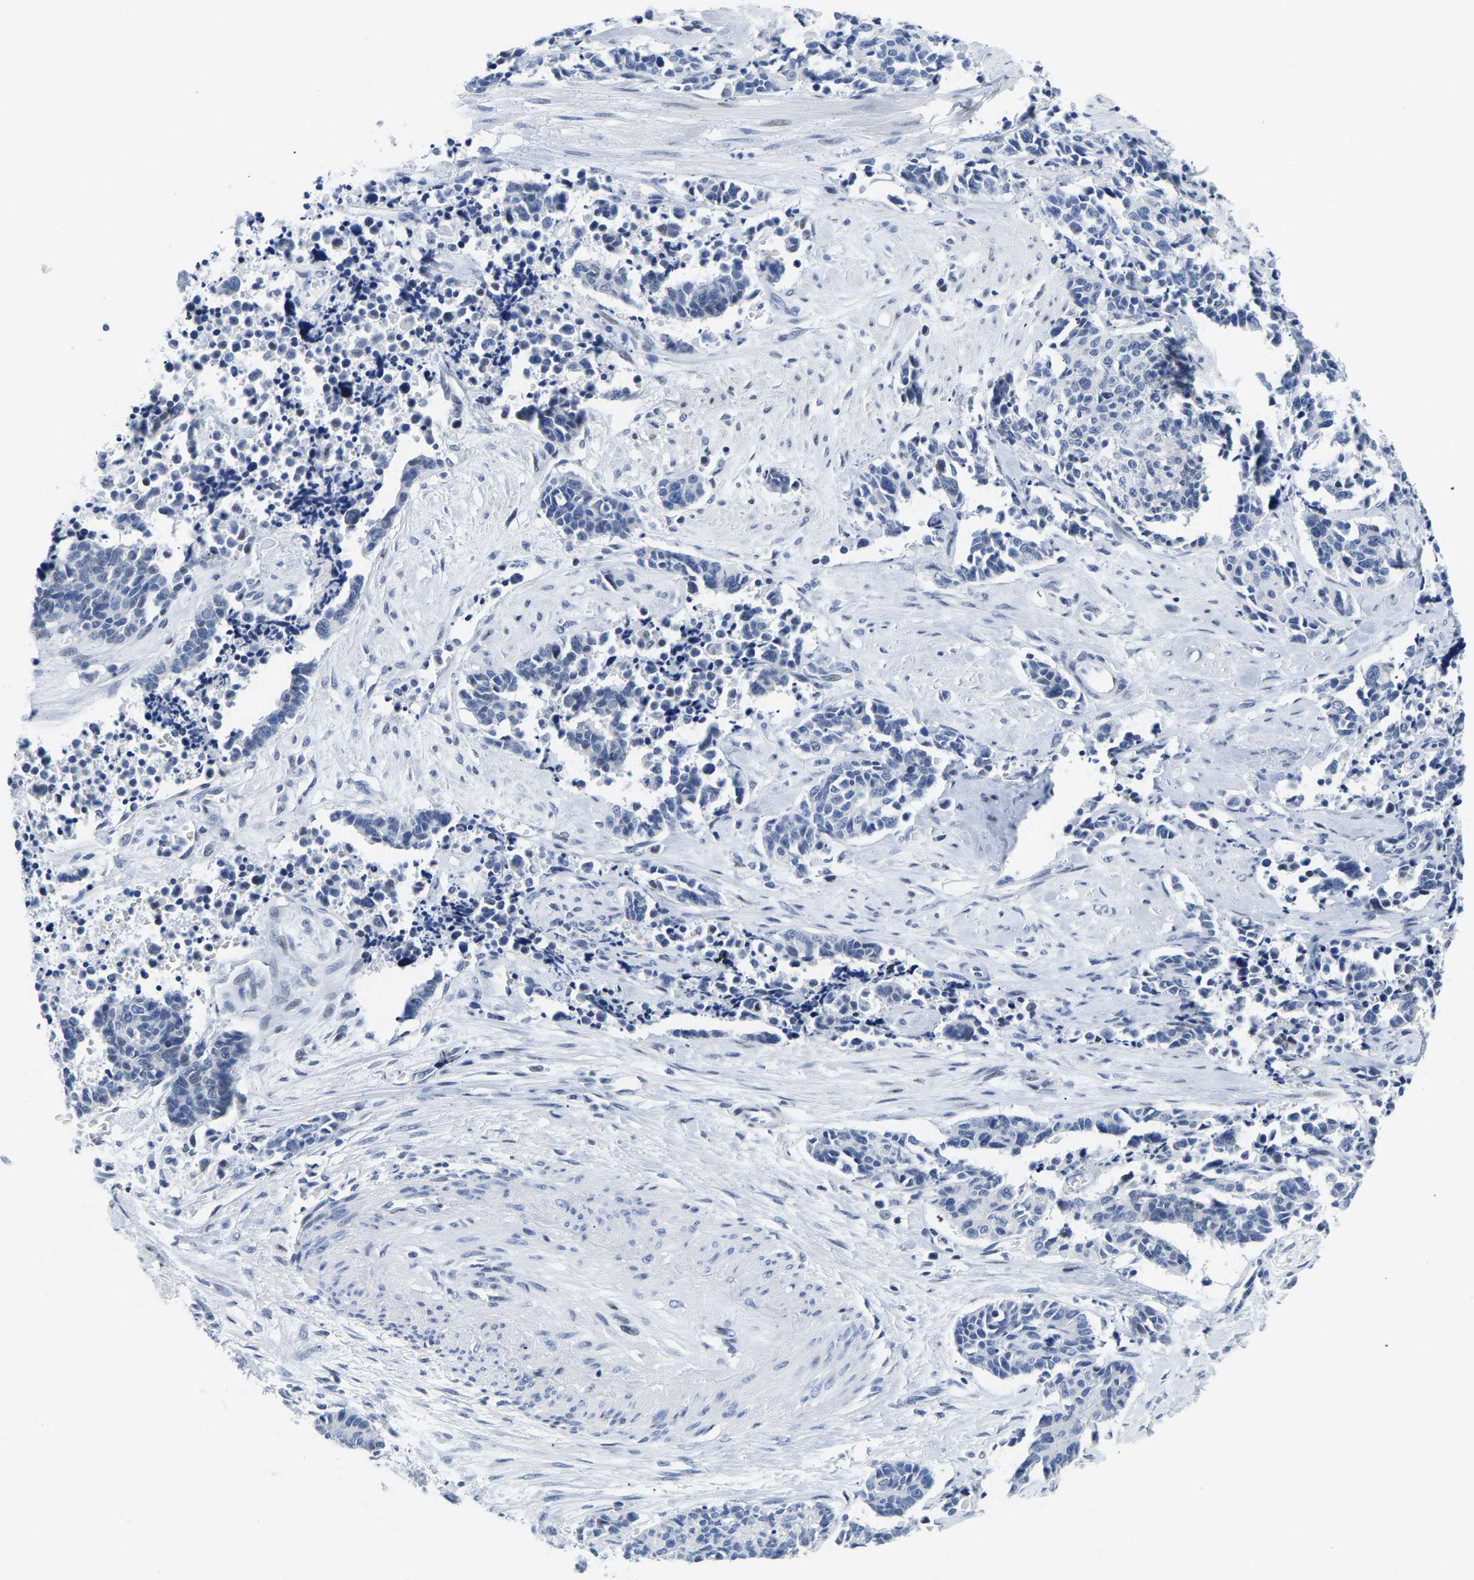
{"staining": {"intensity": "negative", "quantity": "none", "location": "none"}, "tissue": "cervical cancer", "cell_type": "Tumor cells", "image_type": "cancer", "snomed": [{"axis": "morphology", "description": "Squamous cell carcinoma, NOS"}, {"axis": "topography", "description": "Cervix"}], "caption": "This image is of cervical squamous cell carcinoma stained with immunohistochemistry to label a protein in brown with the nuclei are counter-stained blue. There is no positivity in tumor cells. The staining was performed using DAB to visualize the protein expression in brown, while the nuclei were stained in blue with hematoxylin (Magnification: 20x).", "gene": "UPK3A", "patient": {"sex": "female", "age": 35}}